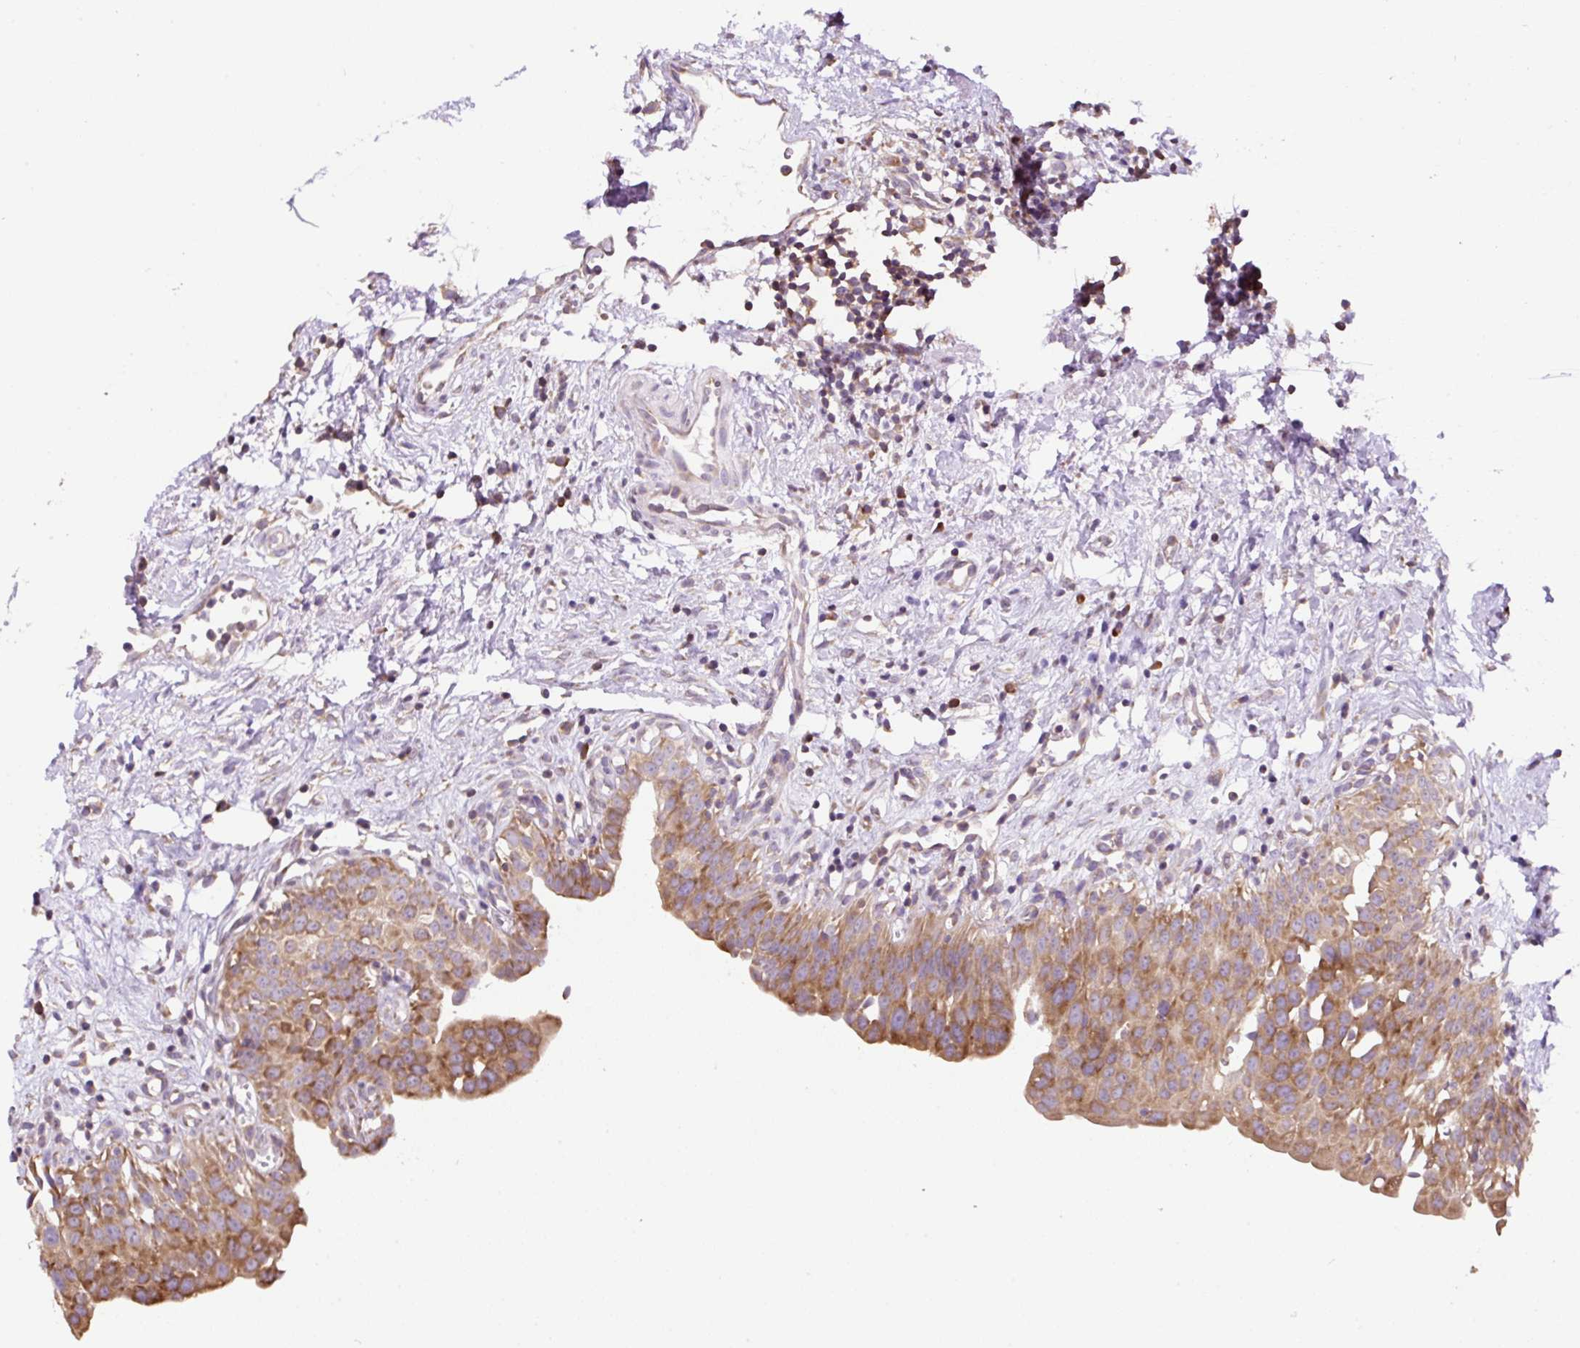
{"staining": {"intensity": "moderate", "quantity": ">75%", "location": "cytoplasmic/membranous"}, "tissue": "urinary bladder", "cell_type": "Urothelial cells", "image_type": "normal", "snomed": [{"axis": "morphology", "description": "Normal tissue, NOS"}, {"axis": "topography", "description": "Urinary bladder"}], "caption": "The immunohistochemical stain shows moderate cytoplasmic/membranous staining in urothelial cells of normal urinary bladder.", "gene": "RPS23", "patient": {"sex": "male", "age": 51}}